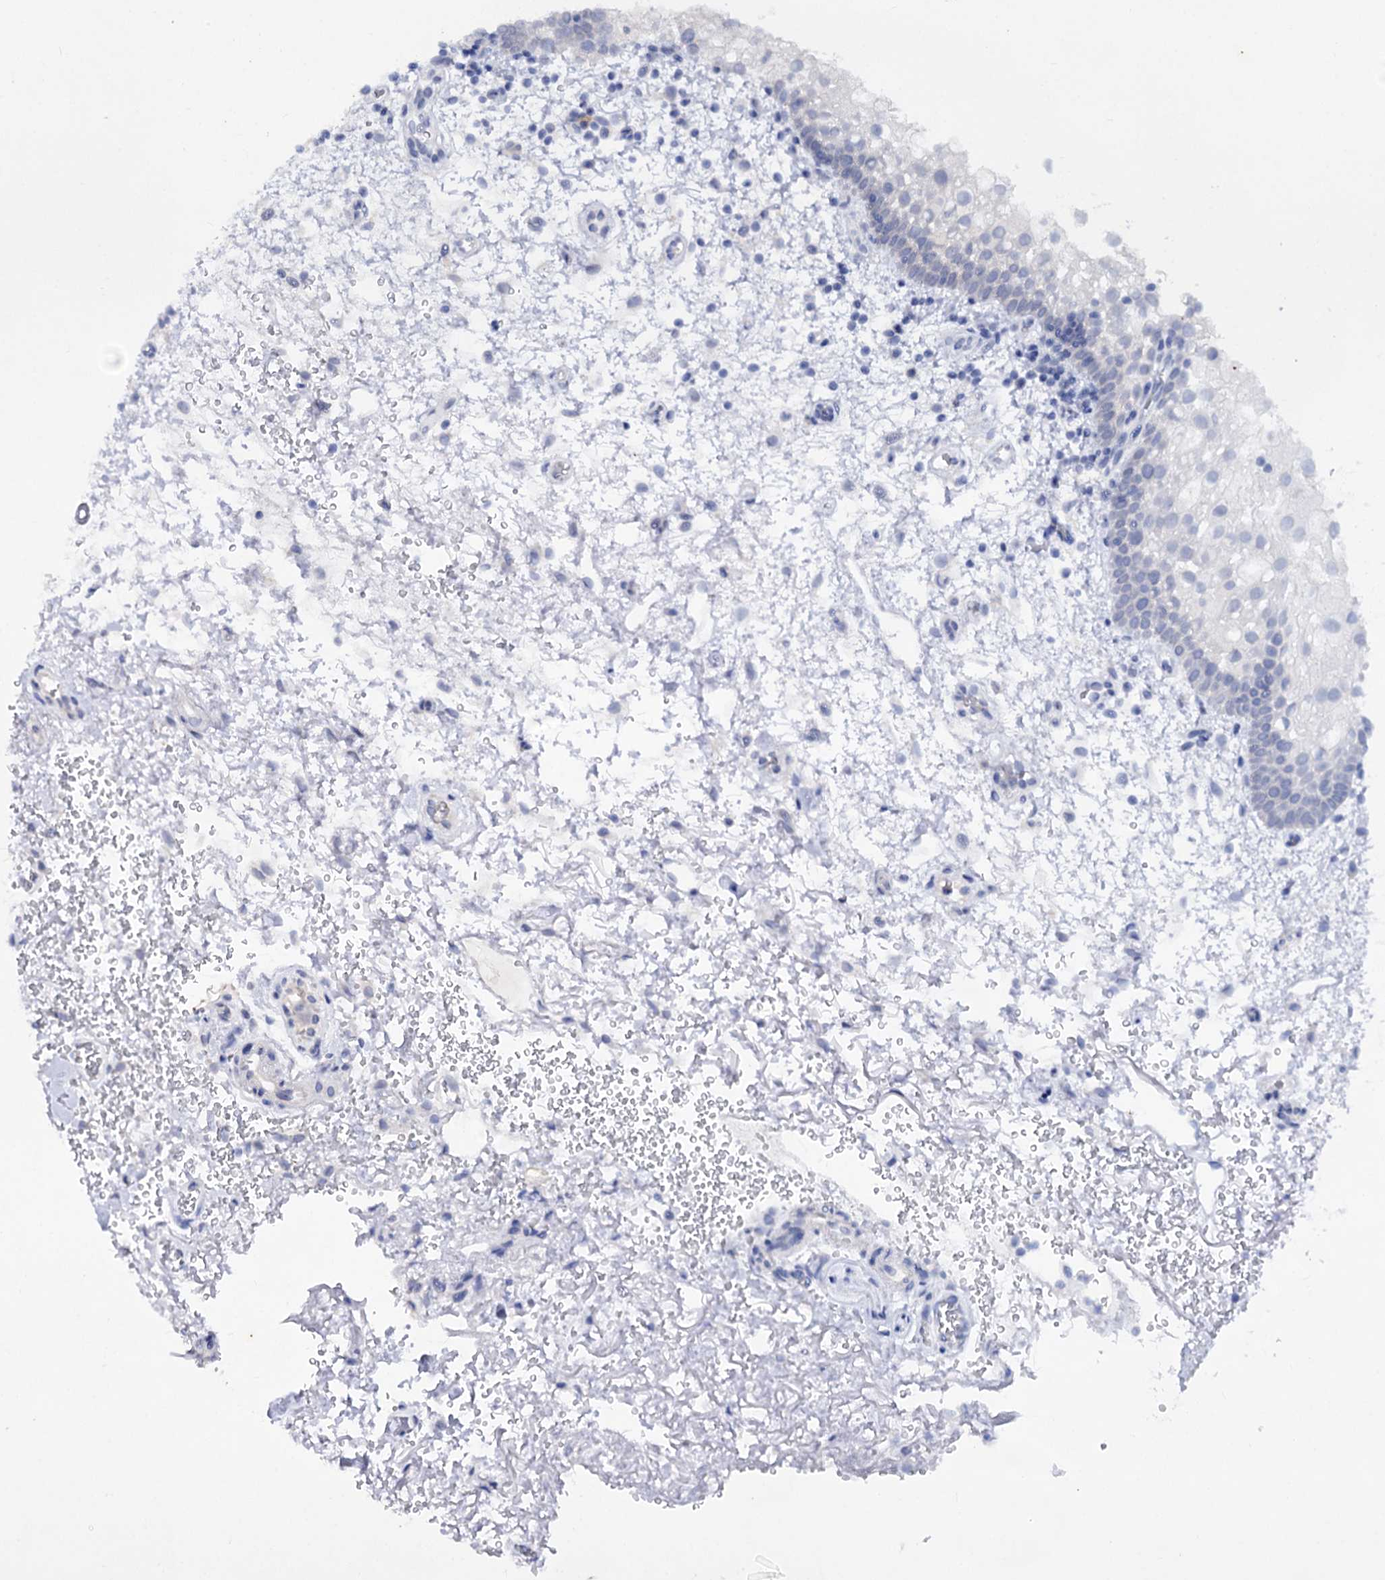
{"staining": {"intensity": "moderate", "quantity": "<25%", "location": "cytoplasmic/membranous"}, "tissue": "oral mucosa", "cell_type": "Squamous epithelial cells", "image_type": "normal", "snomed": [{"axis": "morphology", "description": "Normal tissue, NOS"}, {"axis": "morphology", "description": "Squamous cell carcinoma, NOS"}, {"axis": "topography", "description": "Oral tissue"}, {"axis": "topography", "description": "Head-Neck"}], "caption": "Oral mucosa stained for a protein (brown) displays moderate cytoplasmic/membranous positive expression in approximately <25% of squamous epithelial cells.", "gene": "ACTR6", "patient": {"sex": "male", "age": 68}}